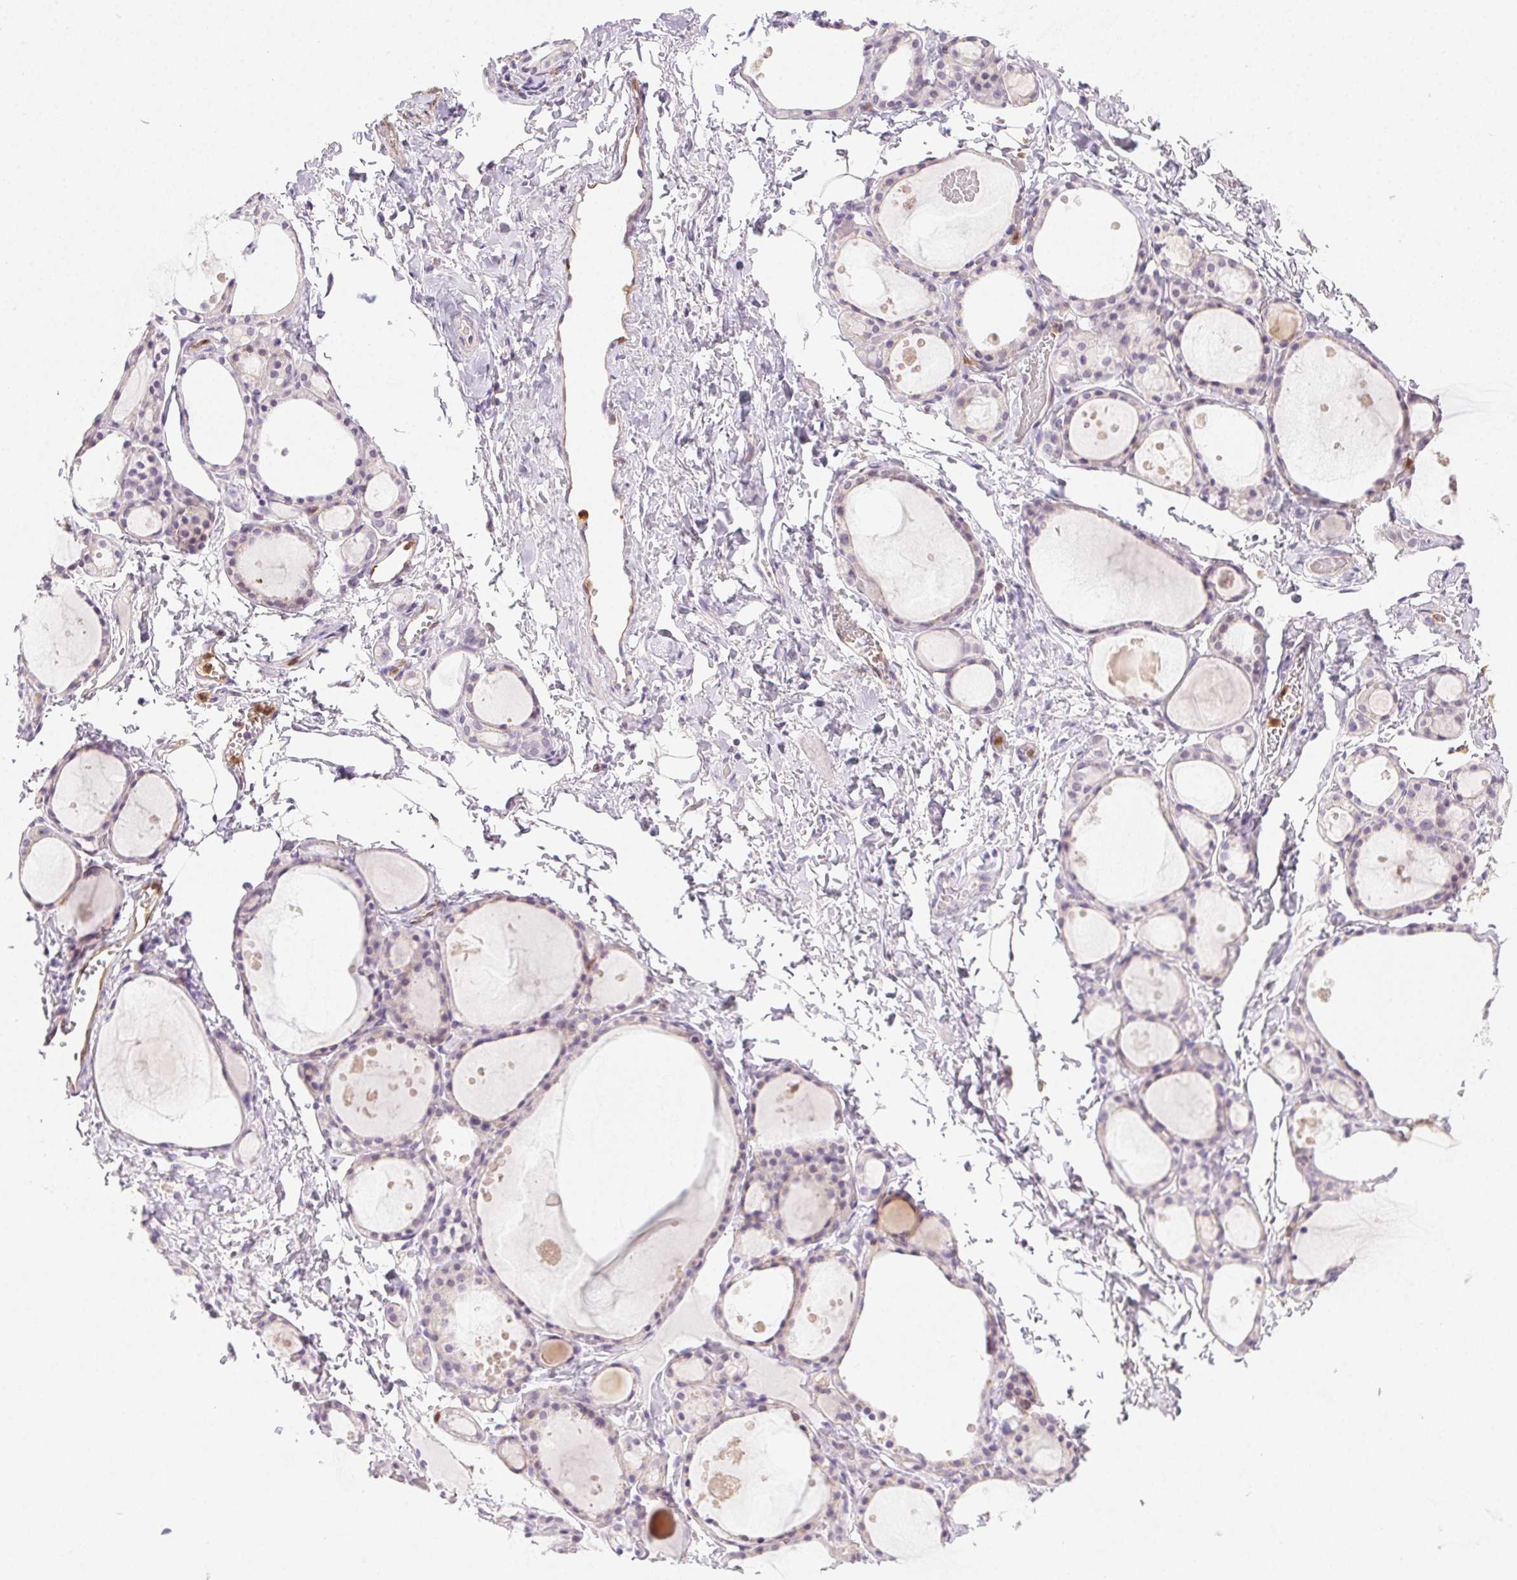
{"staining": {"intensity": "negative", "quantity": "none", "location": "none"}, "tissue": "thyroid gland", "cell_type": "Glandular cells", "image_type": "normal", "snomed": [{"axis": "morphology", "description": "Normal tissue, NOS"}, {"axis": "topography", "description": "Thyroid gland"}], "caption": "IHC micrograph of unremarkable thyroid gland: thyroid gland stained with DAB (3,3'-diaminobenzidine) exhibits no significant protein positivity in glandular cells. (IHC, brightfield microscopy, high magnification).", "gene": "TMEM45A", "patient": {"sex": "male", "age": 68}}